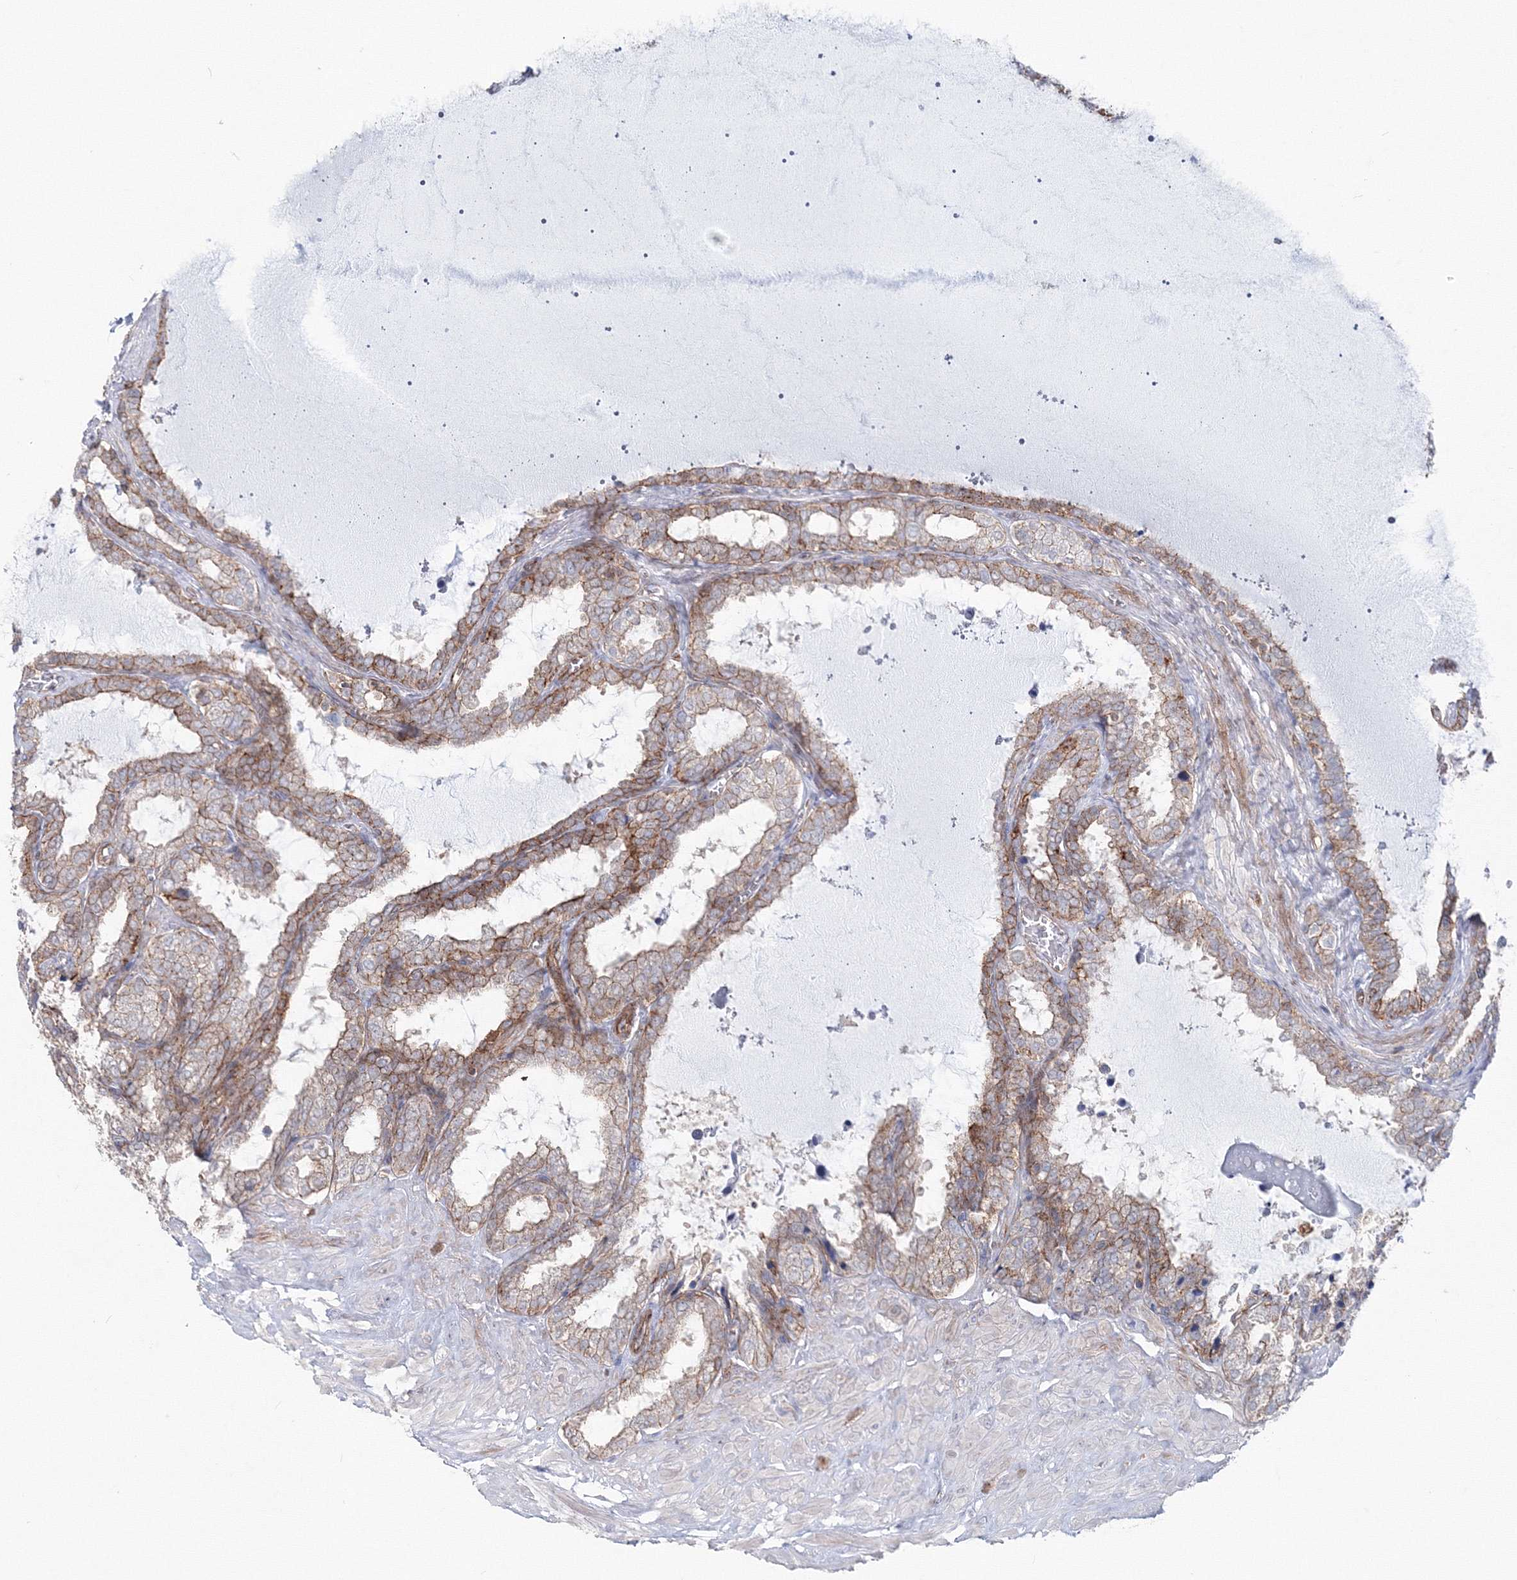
{"staining": {"intensity": "moderate", "quantity": "25%-75%", "location": "cytoplasmic/membranous"}, "tissue": "seminal vesicle", "cell_type": "Glandular cells", "image_type": "normal", "snomed": [{"axis": "morphology", "description": "Normal tissue, NOS"}, {"axis": "topography", "description": "Seminal veicle"}], "caption": "Brown immunohistochemical staining in unremarkable seminal vesicle displays moderate cytoplasmic/membranous staining in approximately 25%-75% of glandular cells.", "gene": "GGA2", "patient": {"sex": "male", "age": 46}}